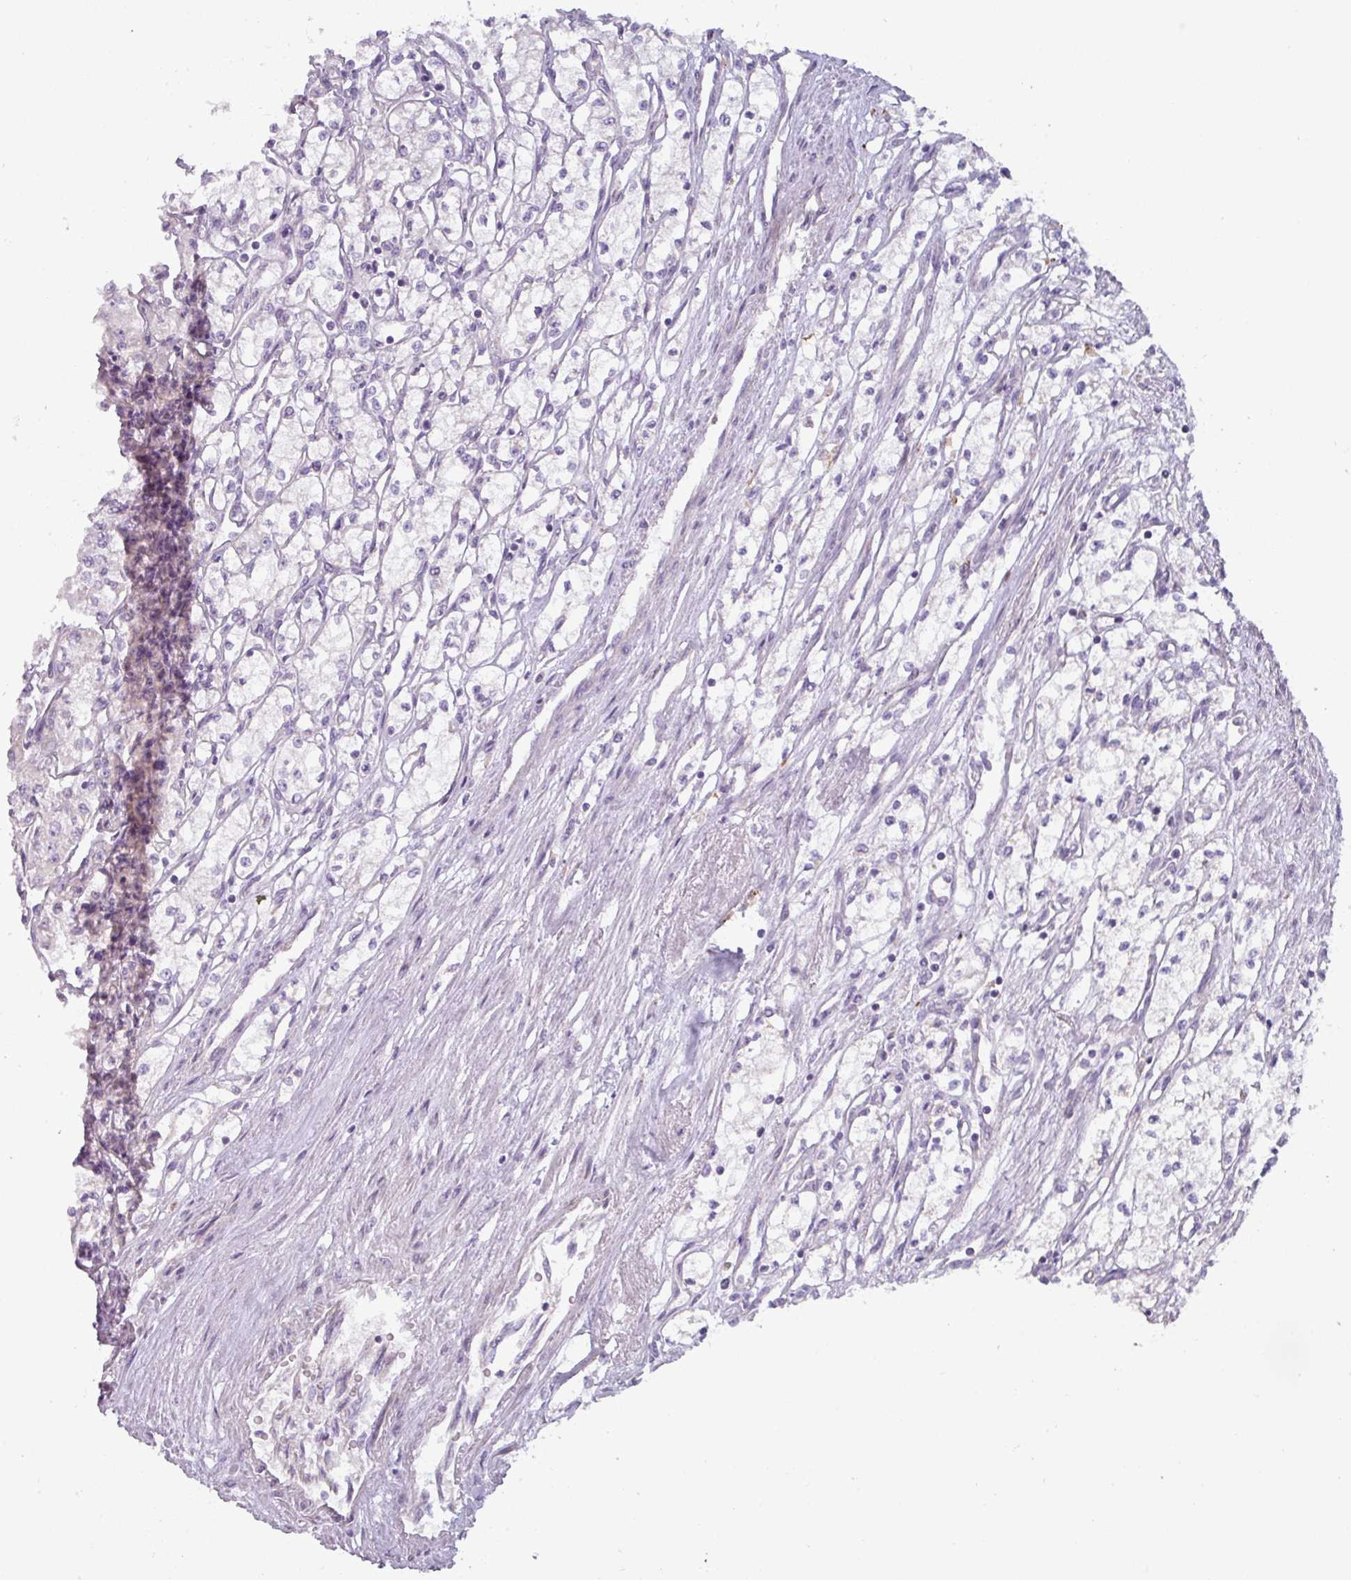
{"staining": {"intensity": "negative", "quantity": "none", "location": "none"}, "tissue": "renal cancer", "cell_type": "Tumor cells", "image_type": "cancer", "snomed": [{"axis": "morphology", "description": "Adenocarcinoma, NOS"}, {"axis": "topography", "description": "Kidney"}], "caption": "IHC of human renal cancer displays no staining in tumor cells.", "gene": "RGS16", "patient": {"sex": "male", "age": 59}}